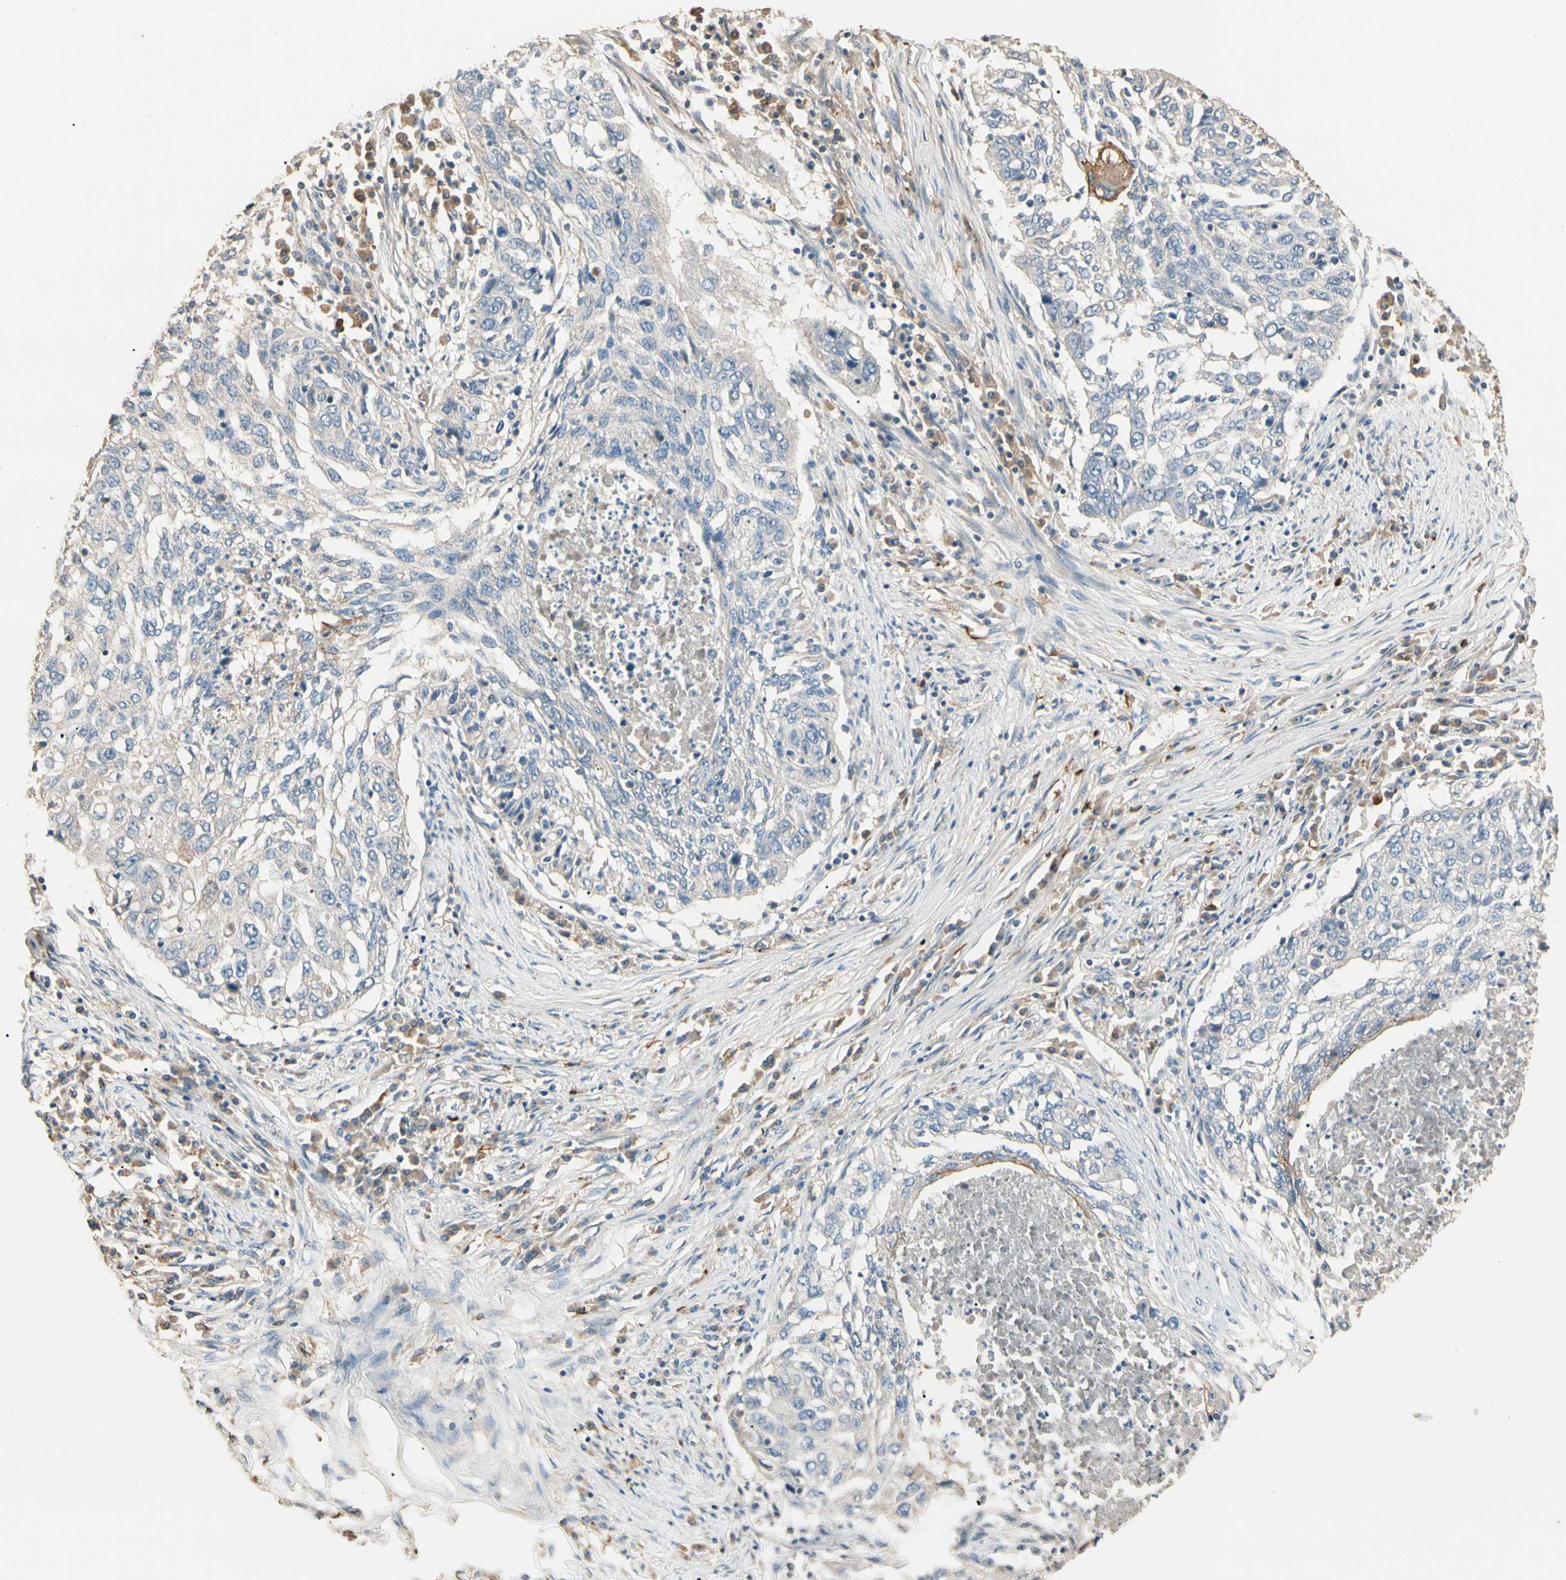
{"staining": {"intensity": "weak", "quantity": "<25%", "location": "cytoplasmic/membranous"}, "tissue": "lung cancer", "cell_type": "Tumor cells", "image_type": "cancer", "snomed": [{"axis": "morphology", "description": "Squamous cell carcinoma, NOS"}, {"axis": "topography", "description": "Lung"}], "caption": "IHC micrograph of human lung cancer (squamous cell carcinoma) stained for a protein (brown), which demonstrates no staining in tumor cells.", "gene": "CDH6", "patient": {"sex": "female", "age": 63}}